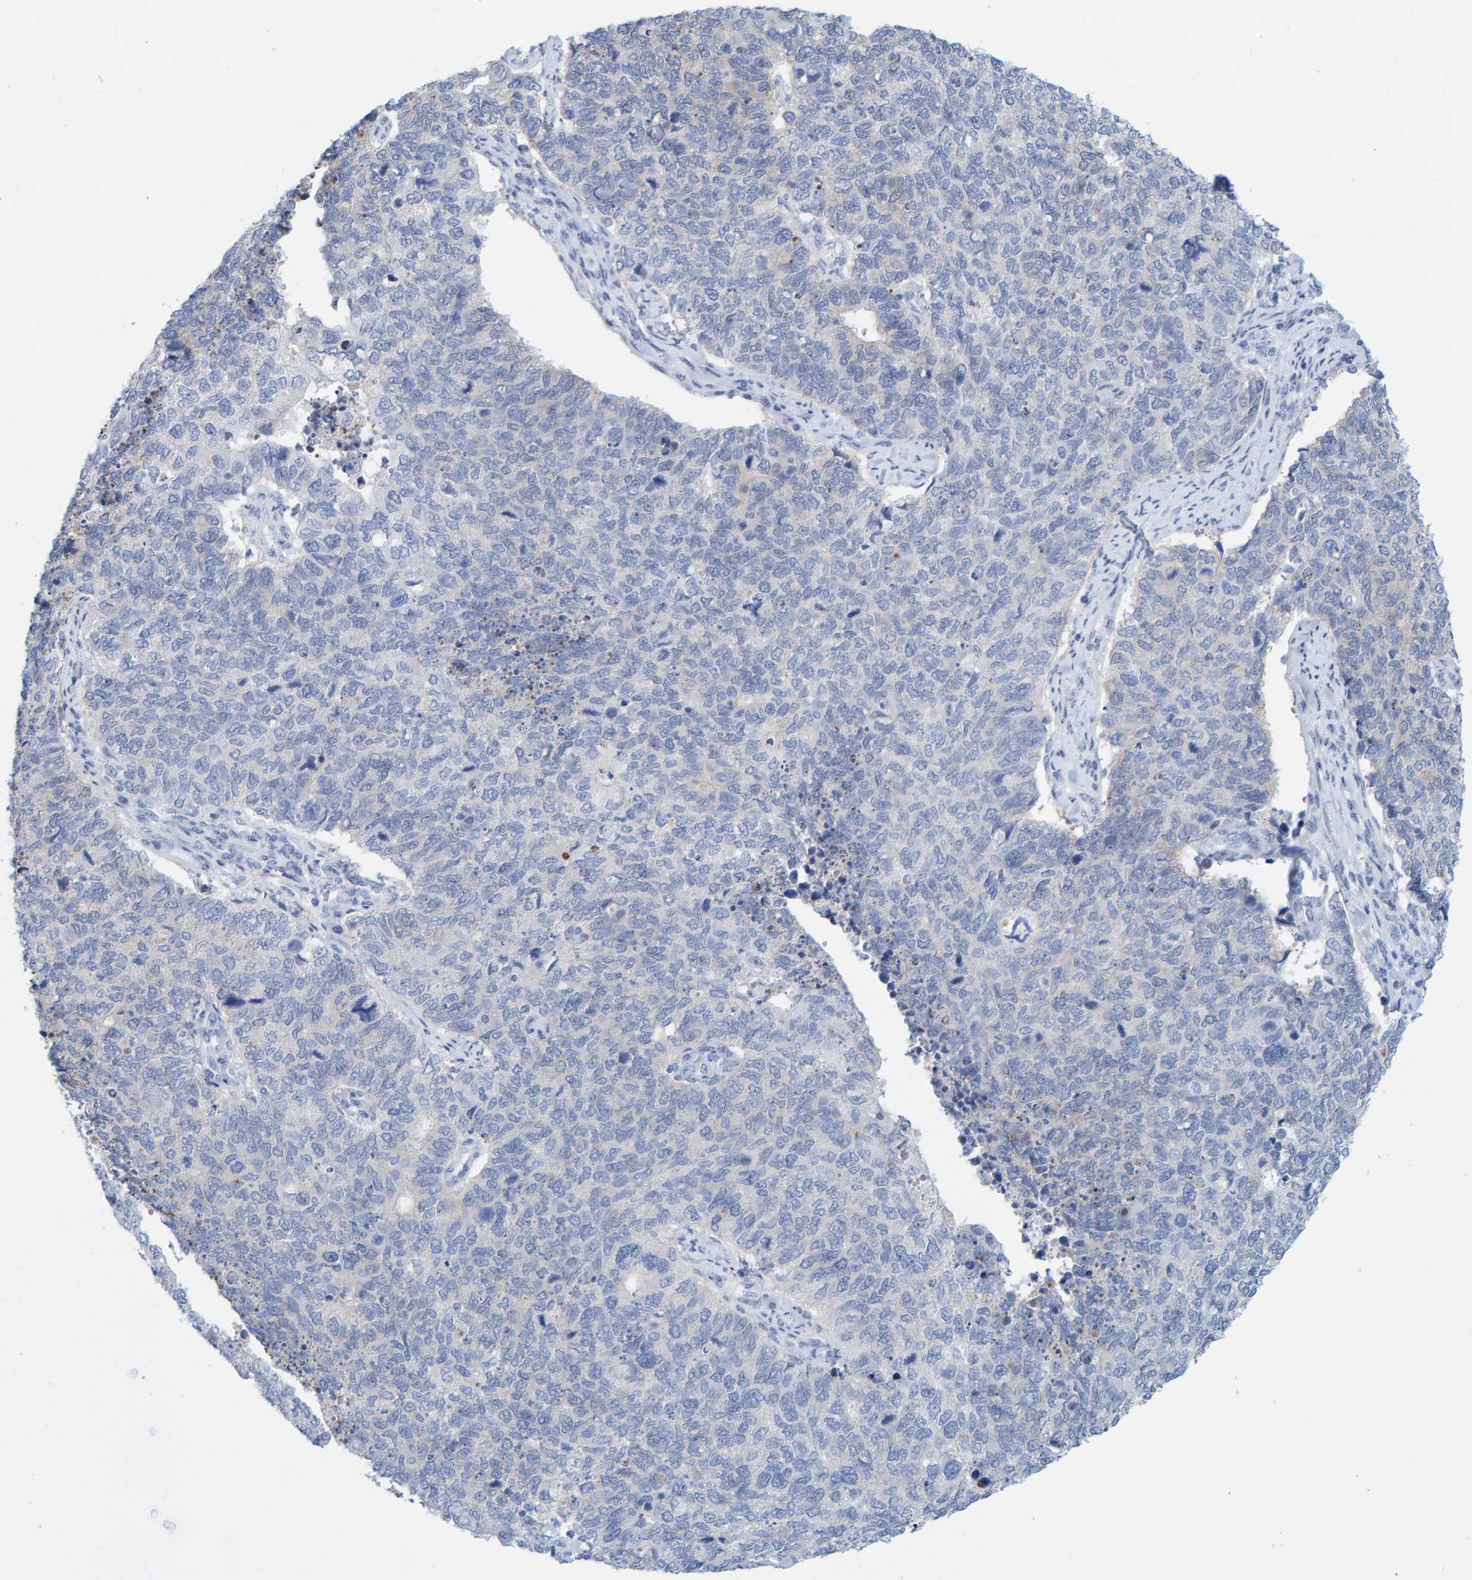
{"staining": {"intensity": "negative", "quantity": "none", "location": "none"}, "tissue": "cervical cancer", "cell_type": "Tumor cells", "image_type": "cancer", "snomed": [{"axis": "morphology", "description": "Squamous cell carcinoma, NOS"}, {"axis": "topography", "description": "Cervix"}], "caption": "The photomicrograph reveals no staining of tumor cells in squamous cell carcinoma (cervical).", "gene": "KLHL11", "patient": {"sex": "female", "age": 63}}